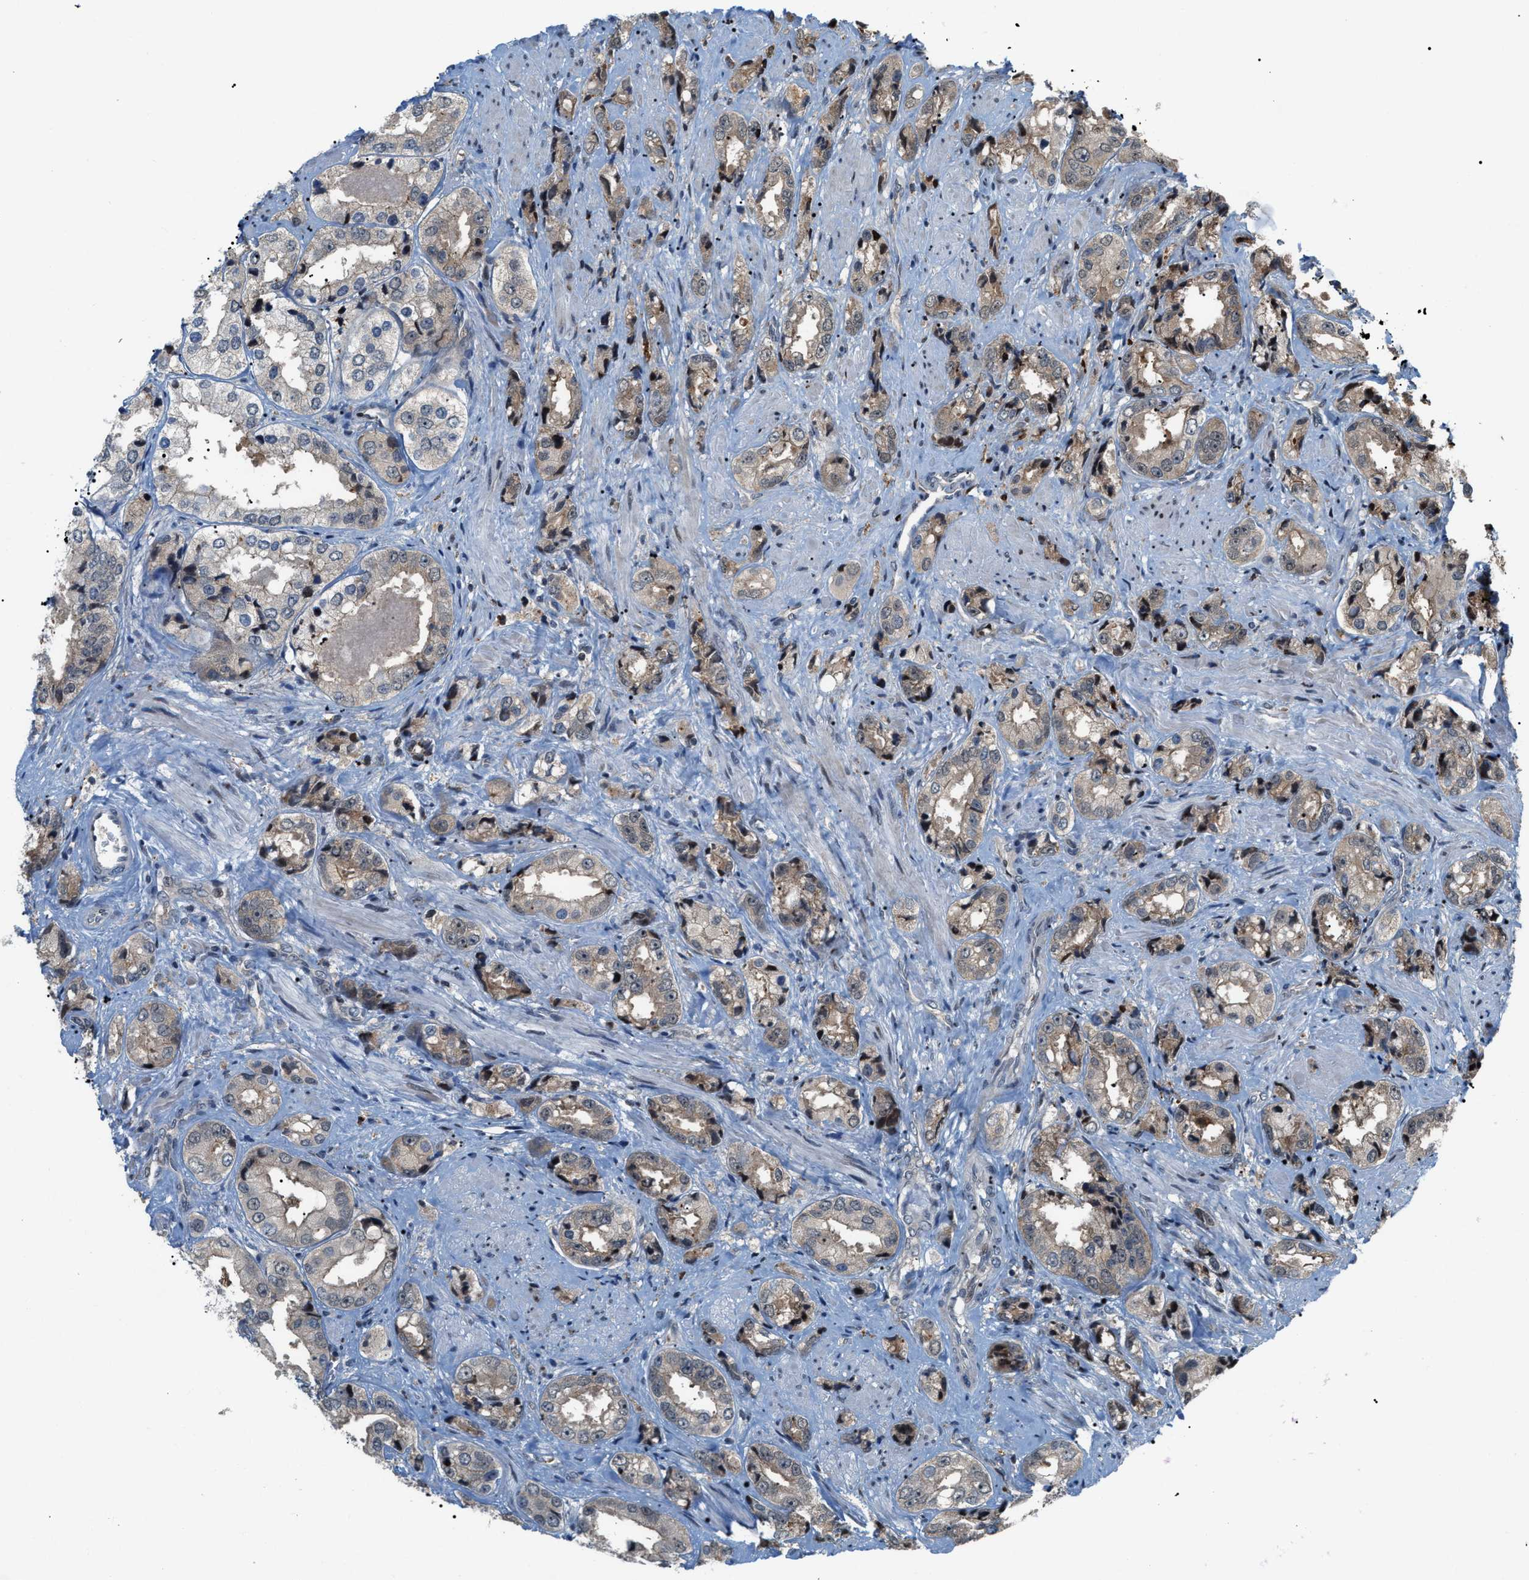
{"staining": {"intensity": "negative", "quantity": "none", "location": "none"}, "tissue": "prostate cancer", "cell_type": "Tumor cells", "image_type": "cancer", "snomed": [{"axis": "morphology", "description": "Adenocarcinoma, High grade"}, {"axis": "topography", "description": "Prostate"}], "caption": "Immunohistochemical staining of human prostate cancer (high-grade adenocarcinoma) demonstrates no significant staining in tumor cells.", "gene": "RFFL", "patient": {"sex": "male", "age": 61}}